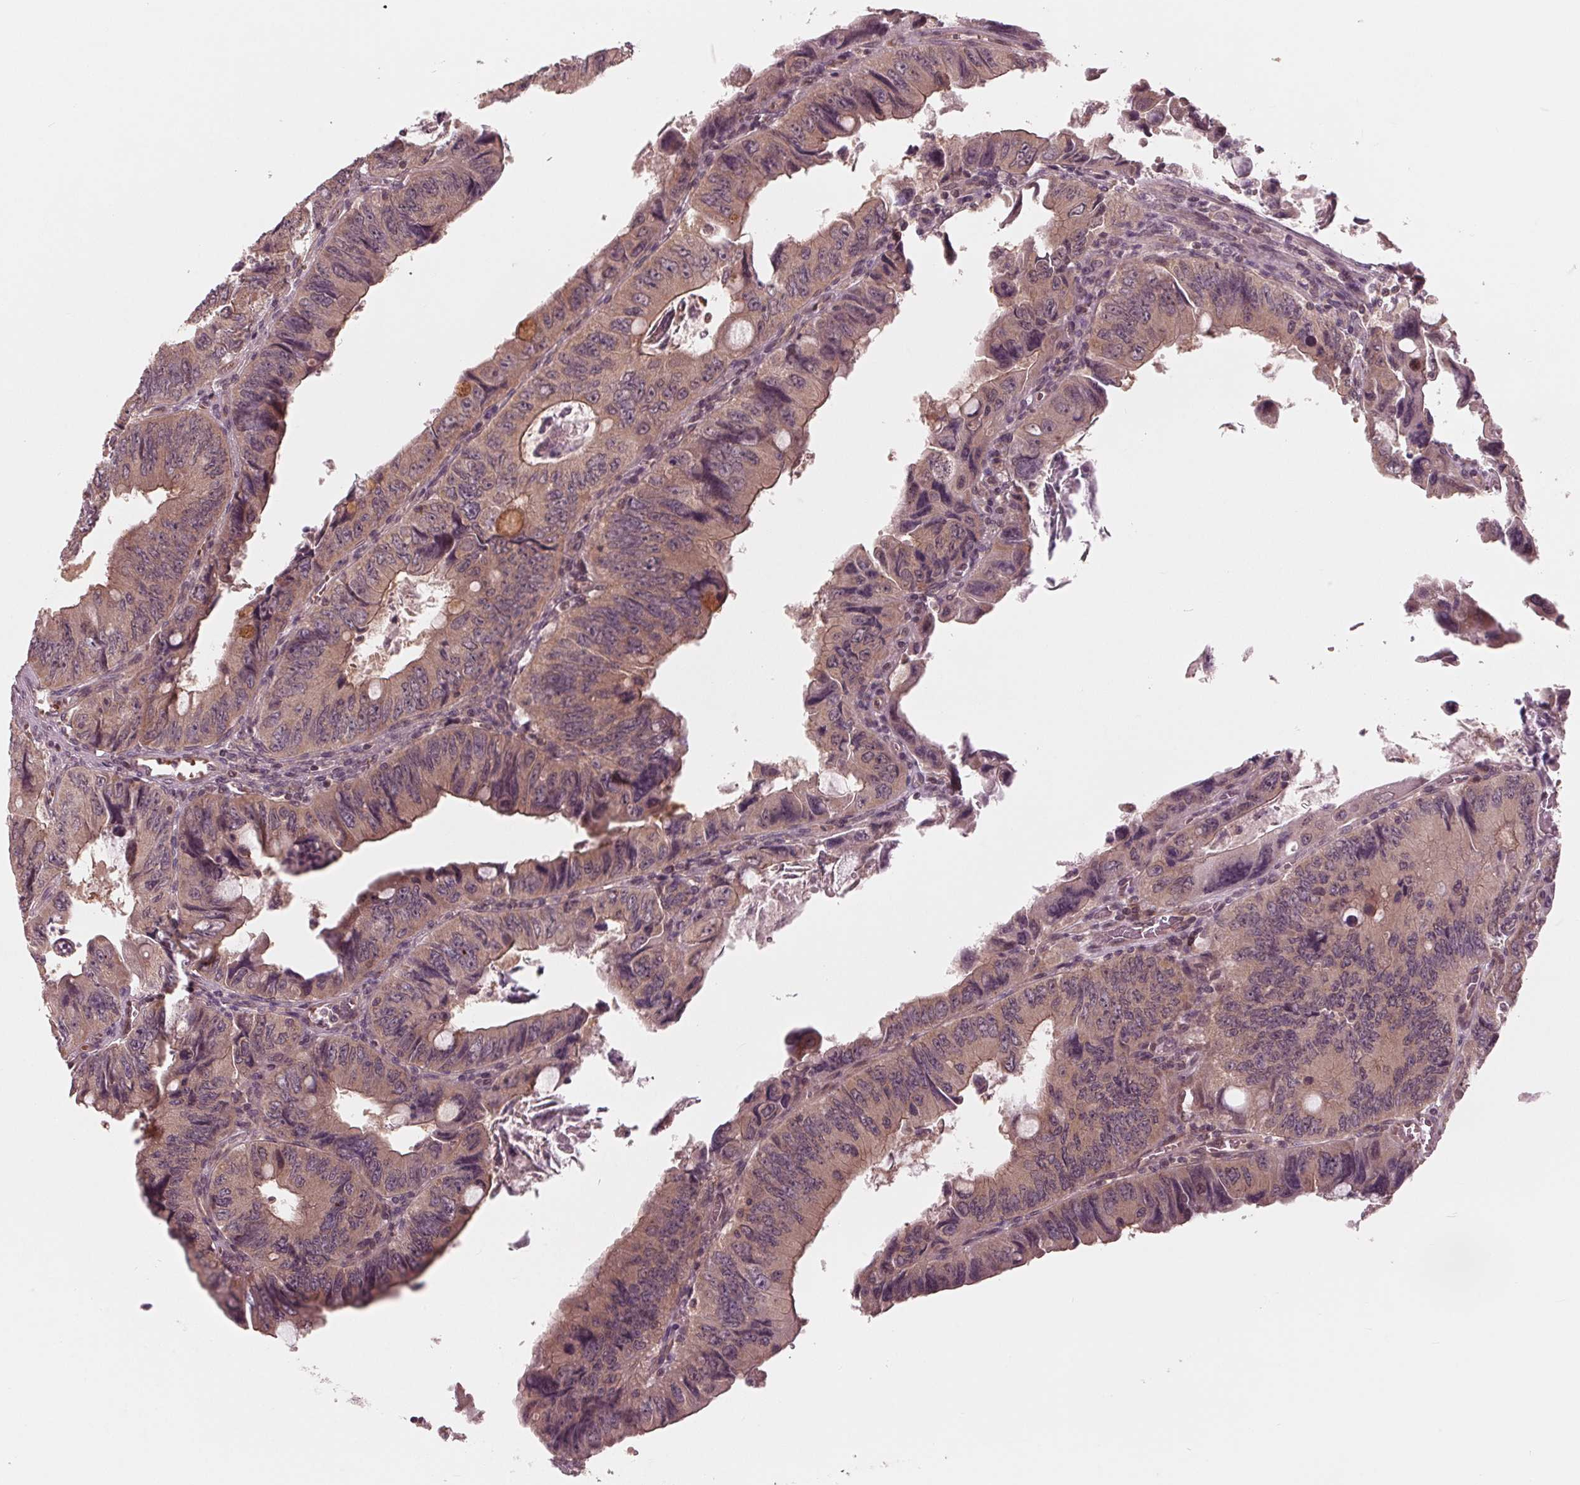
{"staining": {"intensity": "weak", "quantity": "25%-75%", "location": "cytoplasmic/membranous"}, "tissue": "colorectal cancer", "cell_type": "Tumor cells", "image_type": "cancer", "snomed": [{"axis": "morphology", "description": "Adenocarcinoma, NOS"}, {"axis": "topography", "description": "Colon"}], "caption": "Tumor cells reveal low levels of weak cytoplasmic/membranous staining in about 25%-75% of cells in colorectal cancer (adenocarcinoma). (DAB (3,3'-diaminobenzidine) IHC, brown staining for protein, blue staining for nuclei).", "gene": "UBALD1", "patient": {"sex": "female", "age": 84}}